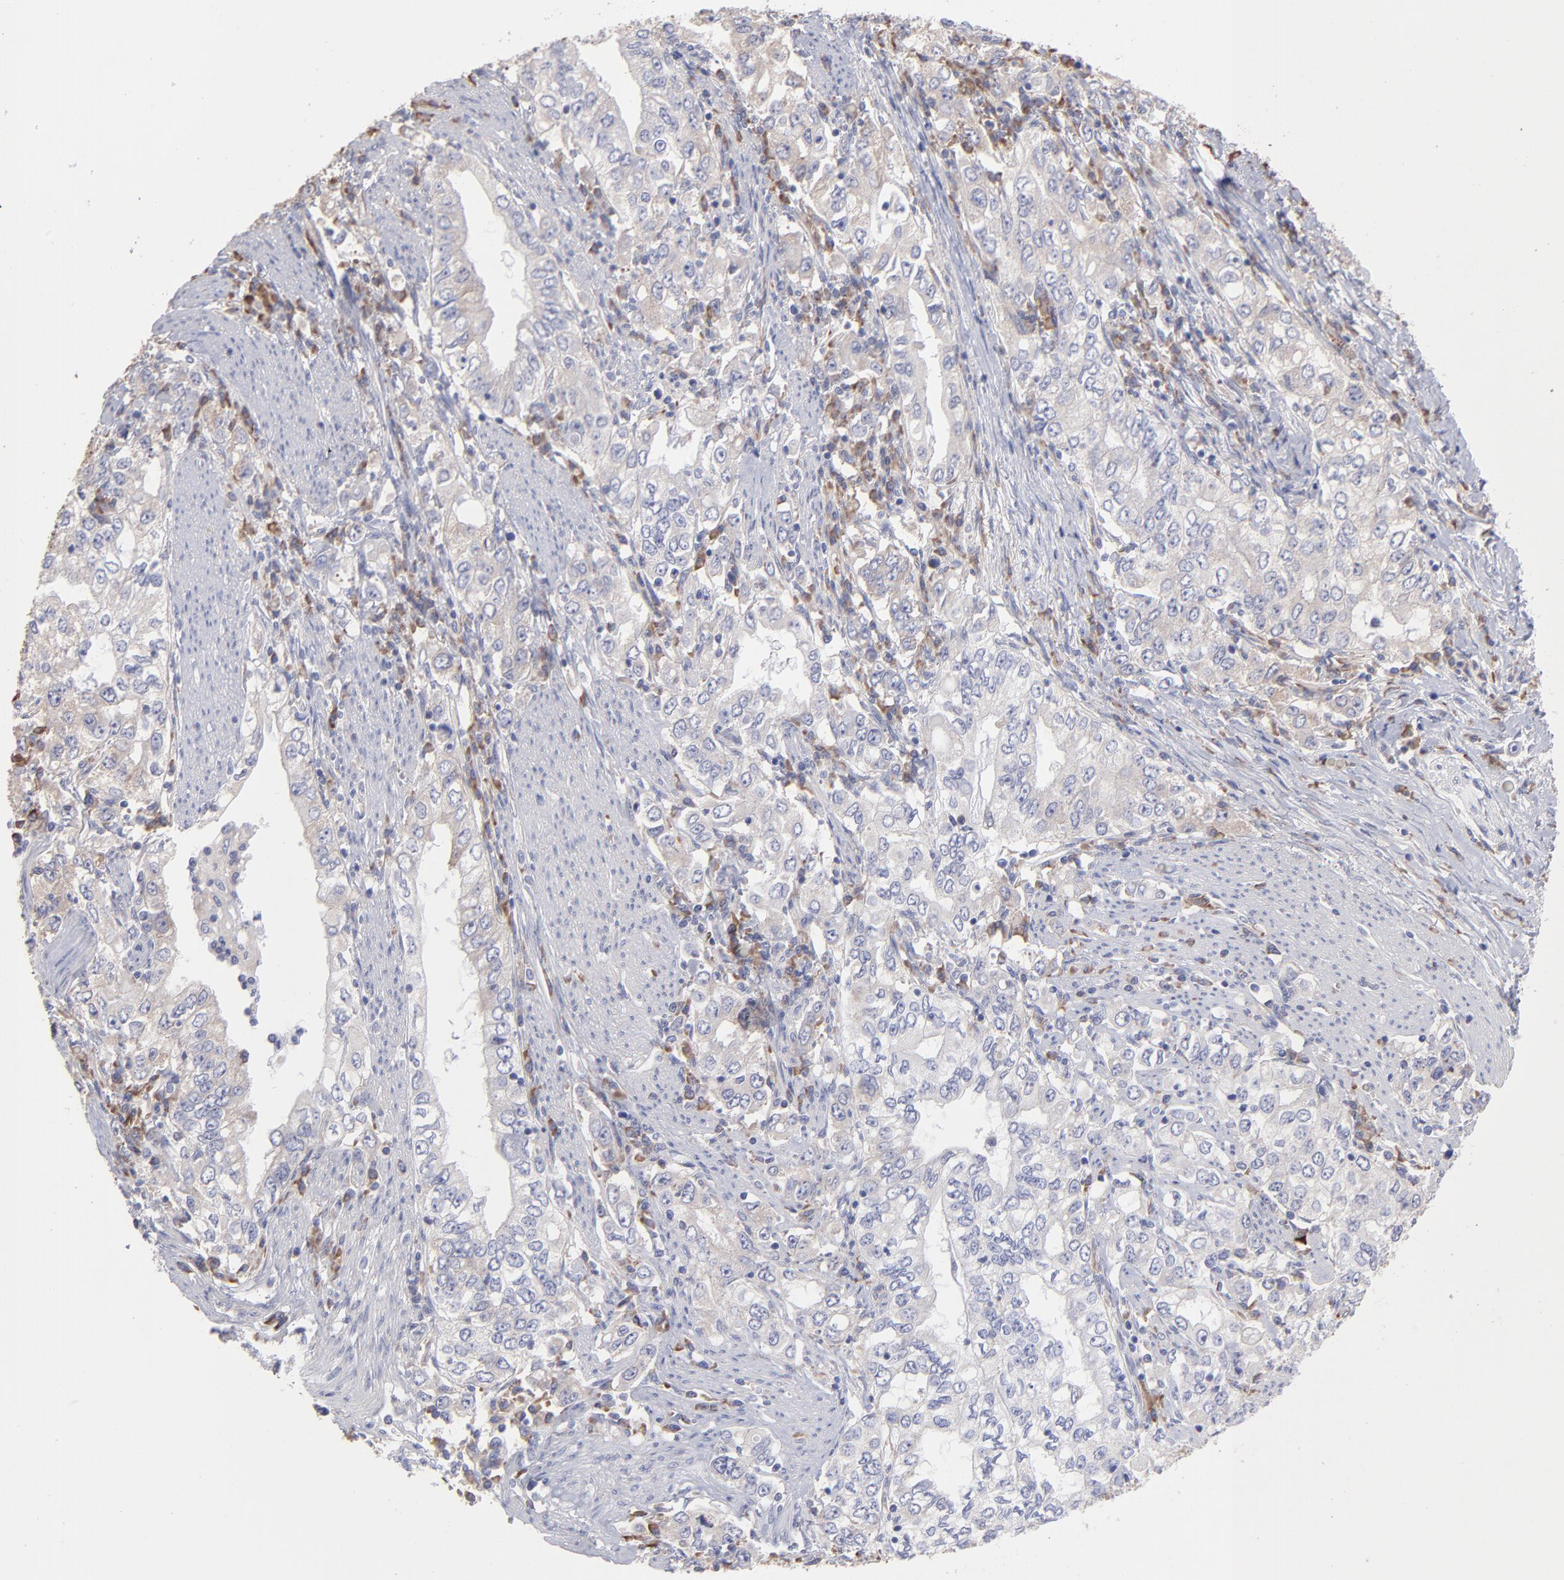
{"staining": {"intensity": "negative", "quantity": "none", "location": "none"}, "tissue": "stomach cancer", "cell_type": "Tumor cells", "image_type": "cancer", "snomed": [{"axis": "morphology", "description": "Adenocarcinoma, NOS"}, {"axis": "topography", "description": "Stomach, lower"}], "caption": "IHC of stomach adenocarcinoma exhibits no staining in tumor cells.", "gene": "RPLP0", "patient": {"sex": "female", "age": 72}}